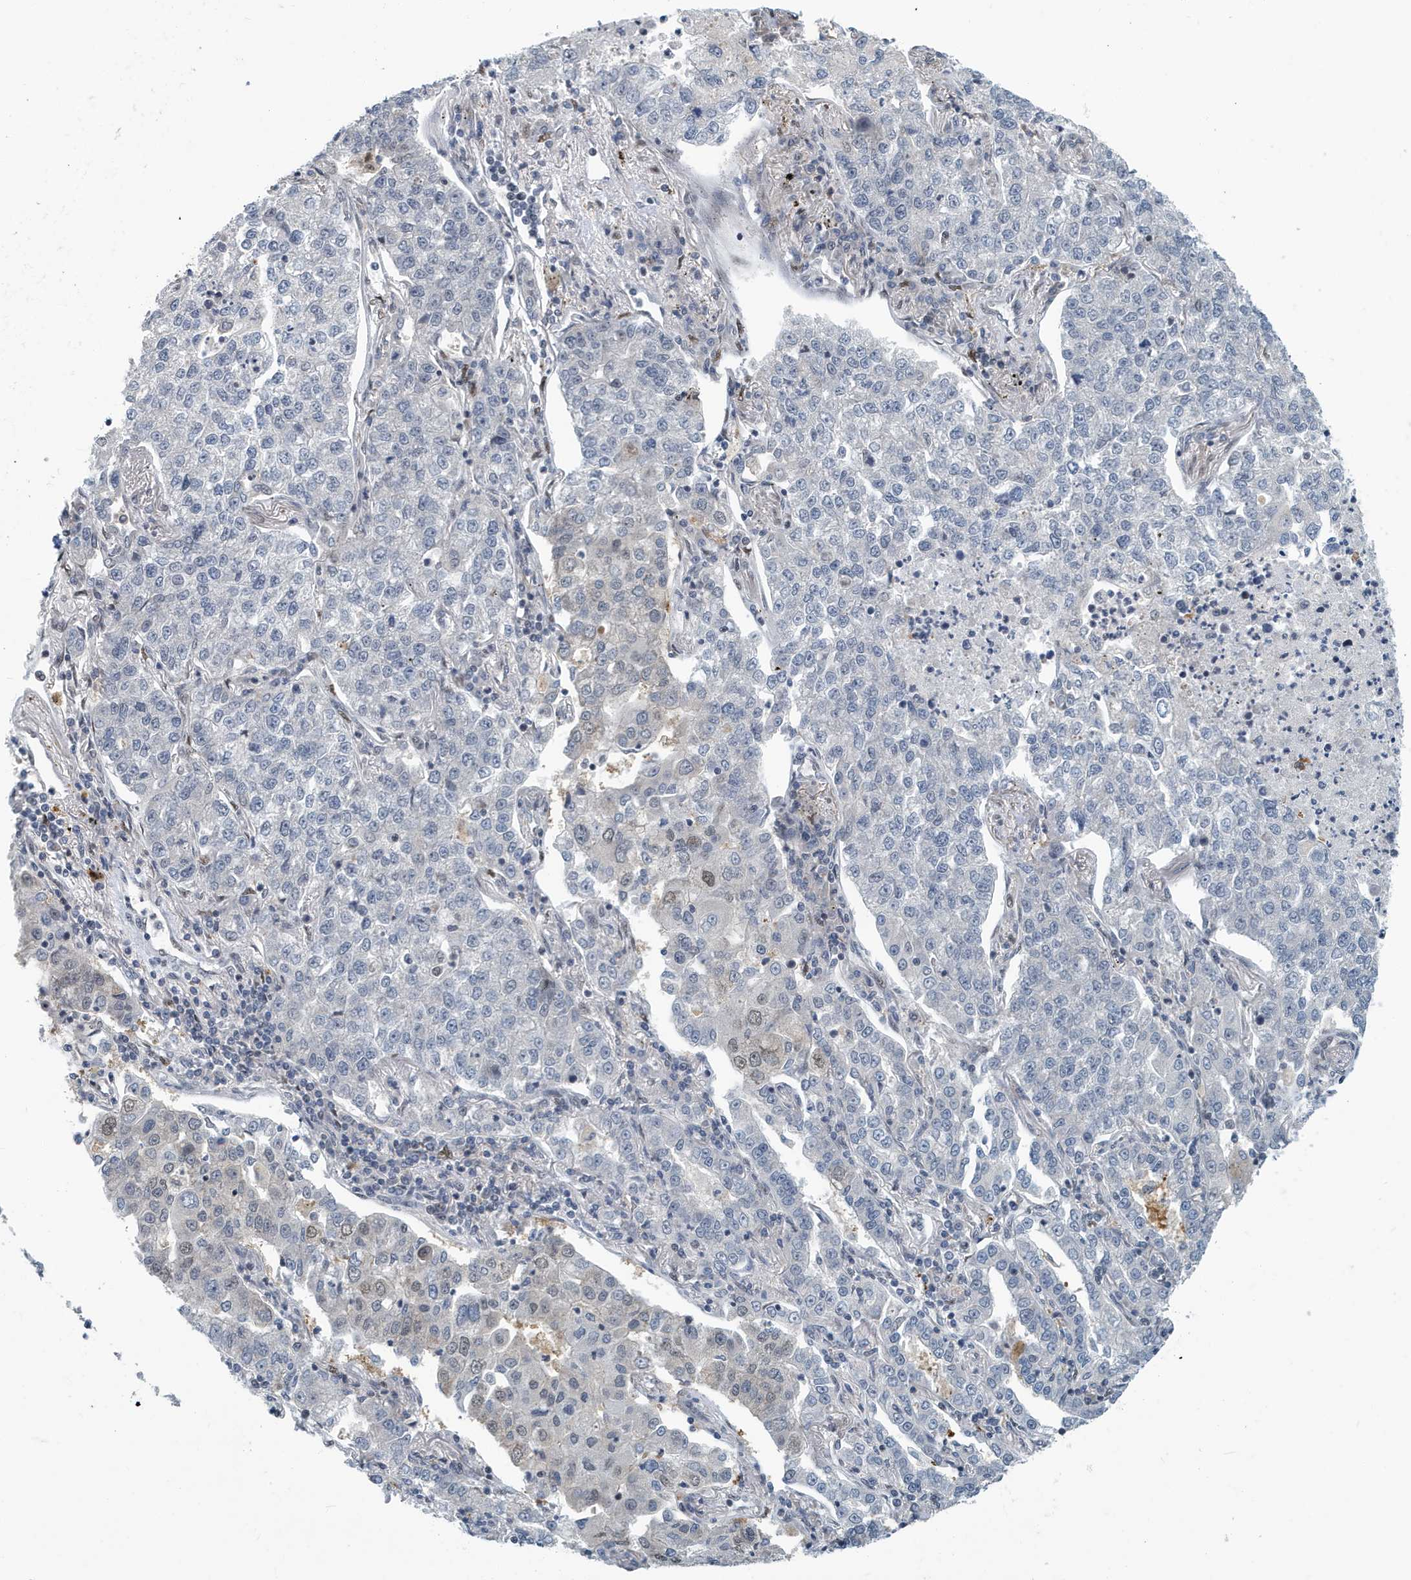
{"staining": {"intensity": "weak", "quantity": "<25%", "location": "nuclear"}, "tissue": "lung cancer", "cell_type": "Tumor cells", "image_type": "cancer", "snomed": [{"axis": "morphology", "description": "Adenocarcinoma, NOS"}, {"axis": "topography", "description": "Lung"}], "caption": "DAB immunohistochemical staining of lung cancer reveals no significant positivity in tumor cells.", "gene": "KIF15", "patient": {"sex": "male", "age": 49}}